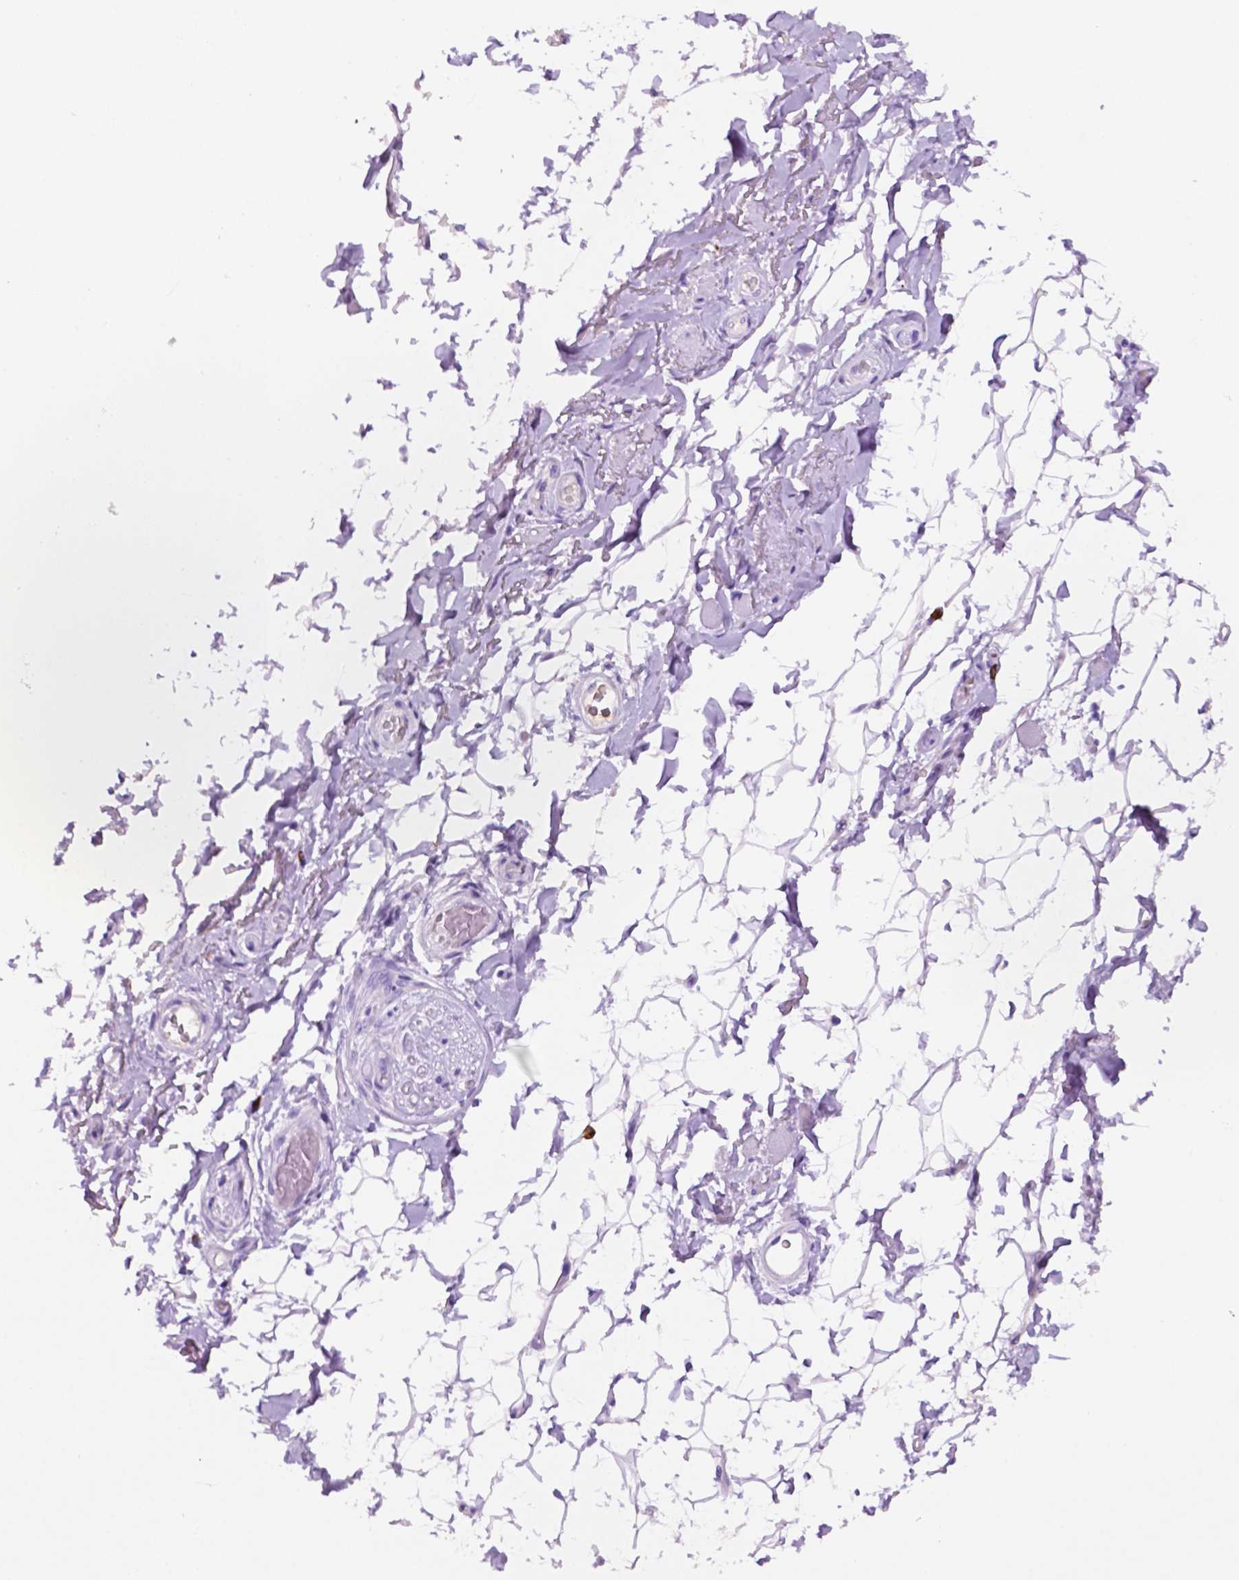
{"staining": {"intensity": "negative", "quantity": "none", "location": "none"}, "tissue": "adipose tissue", "cell_type": "Adipocytes", "image_type": "normal", "snomed": [{"axis": "morphology", "description": "Normal tissue, NOS"}, {"axis": "topography", "description": "Anal"}, {"axis": "topography", "description": "Peripheral nerve tissue"}], "caption": "Adipocytes show no significant protein staining in unremarkable adipose tissue.", "gene": "FOXB2", "patient": {"sex": "male", "age": 53}}